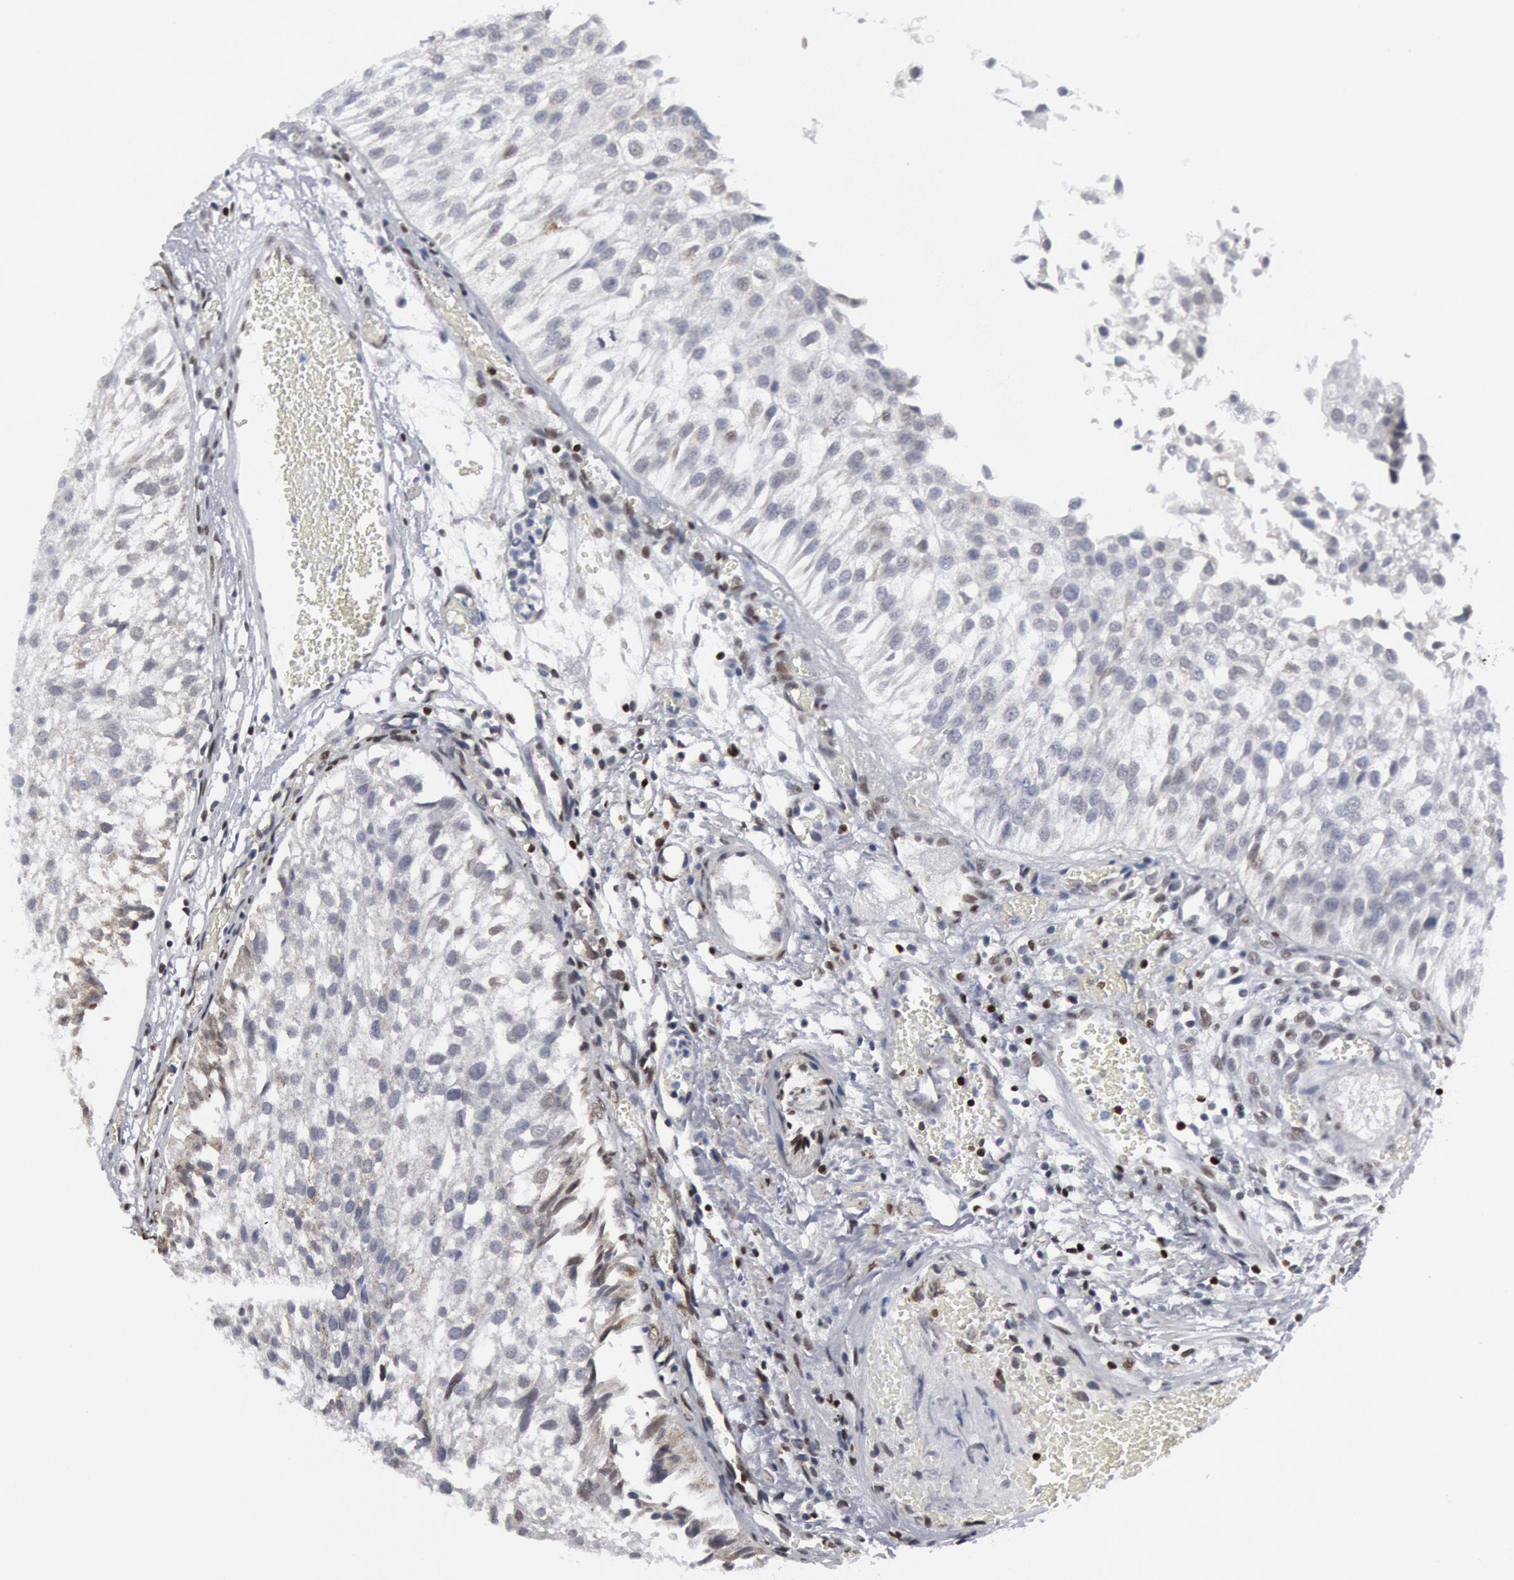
{"staining": {"intensity": "negative", "quantity": "none", "location": "none"}, "tissue": "urothelial cancer", "cell_type": "Tumor cells", "image_type": "cancer", "snomed": [{"axis": "morphology", "description": "Urothelial carcinoma, Low grade"}, {"axis": "topography", "description": "Urinary bladder"}], "caption": "High magnification brightfield microscopy of urothelial cancer stained with DAB (3,3'-diaminobenzidine) (brown) and counterstained with hematoxylin (blue): tumor cells show no significant expression. Brightfield microscopy of IHC stained with DAB (3,3'-diaminobenzidine) (brown) and hematoxylin (blue), captured at high magnification.", "gene": "MECP2", "patient": {"sex": "female", "age": 89}}